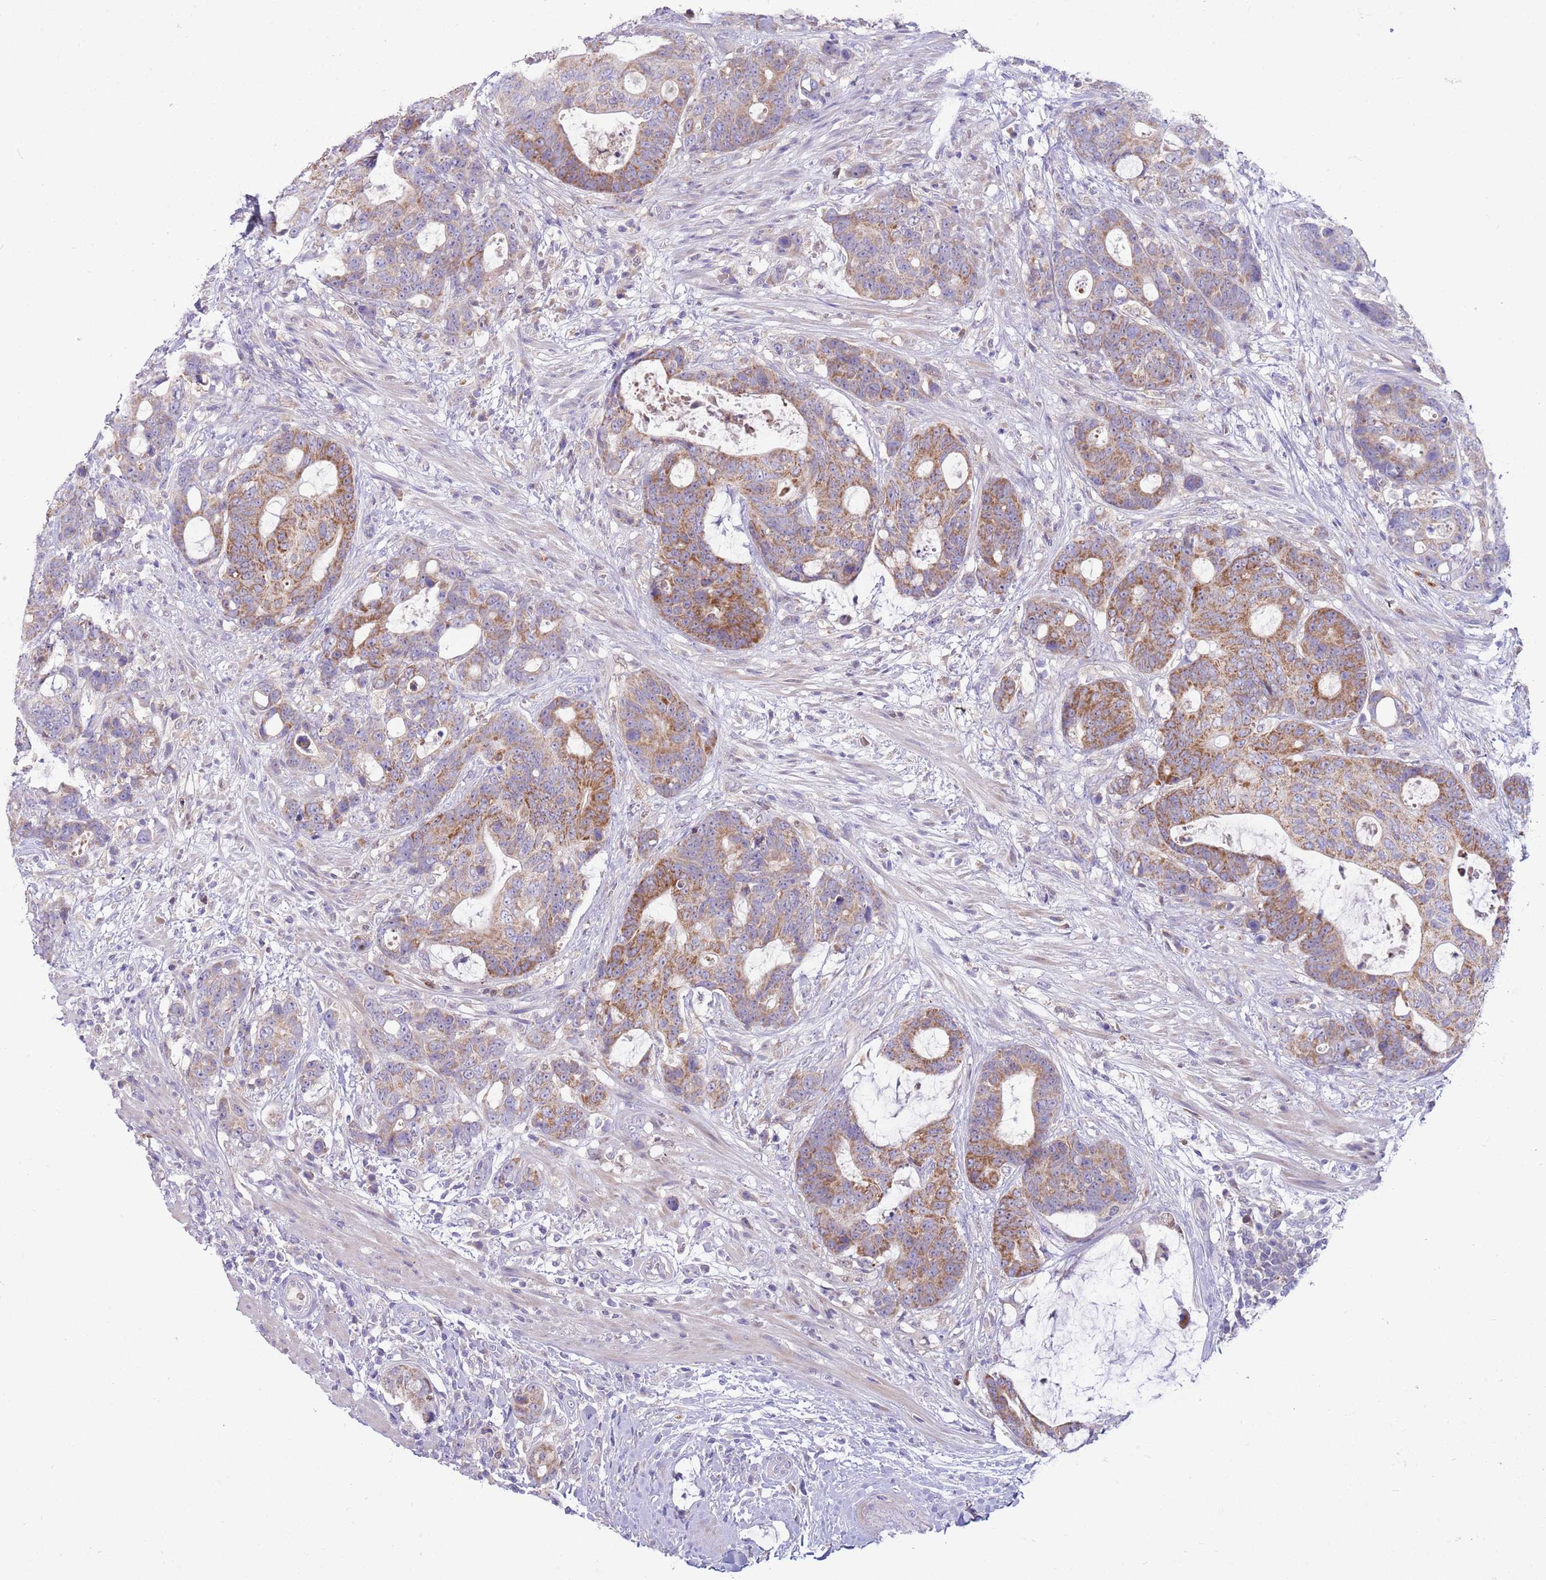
{"staining": {"intensity": "moderate", "quantity": ">75%", "location": "cytoplasmic/membranous"}, "tissue": "colorectal cancer", "cell_type": "Tumor cells", "image_type": "cancer", "snomed": [{"axis": "morphology", "description": "Adenocarcinoma, NOS"}, {"axis": "topography", "description": "Colon"}], "caption": "The image demonstrates a brown stain indicating the presence of a protein in the cytoplasmic/membranous of tumor cells in adenocarcinoma (colorectal). The staining was performed using DAB, with brown indicating positive protein expression. Nuclei are stained blue with hematoxylin.", "gene": "DDHD1", "patient": {"sex": "female", "age": 82}}